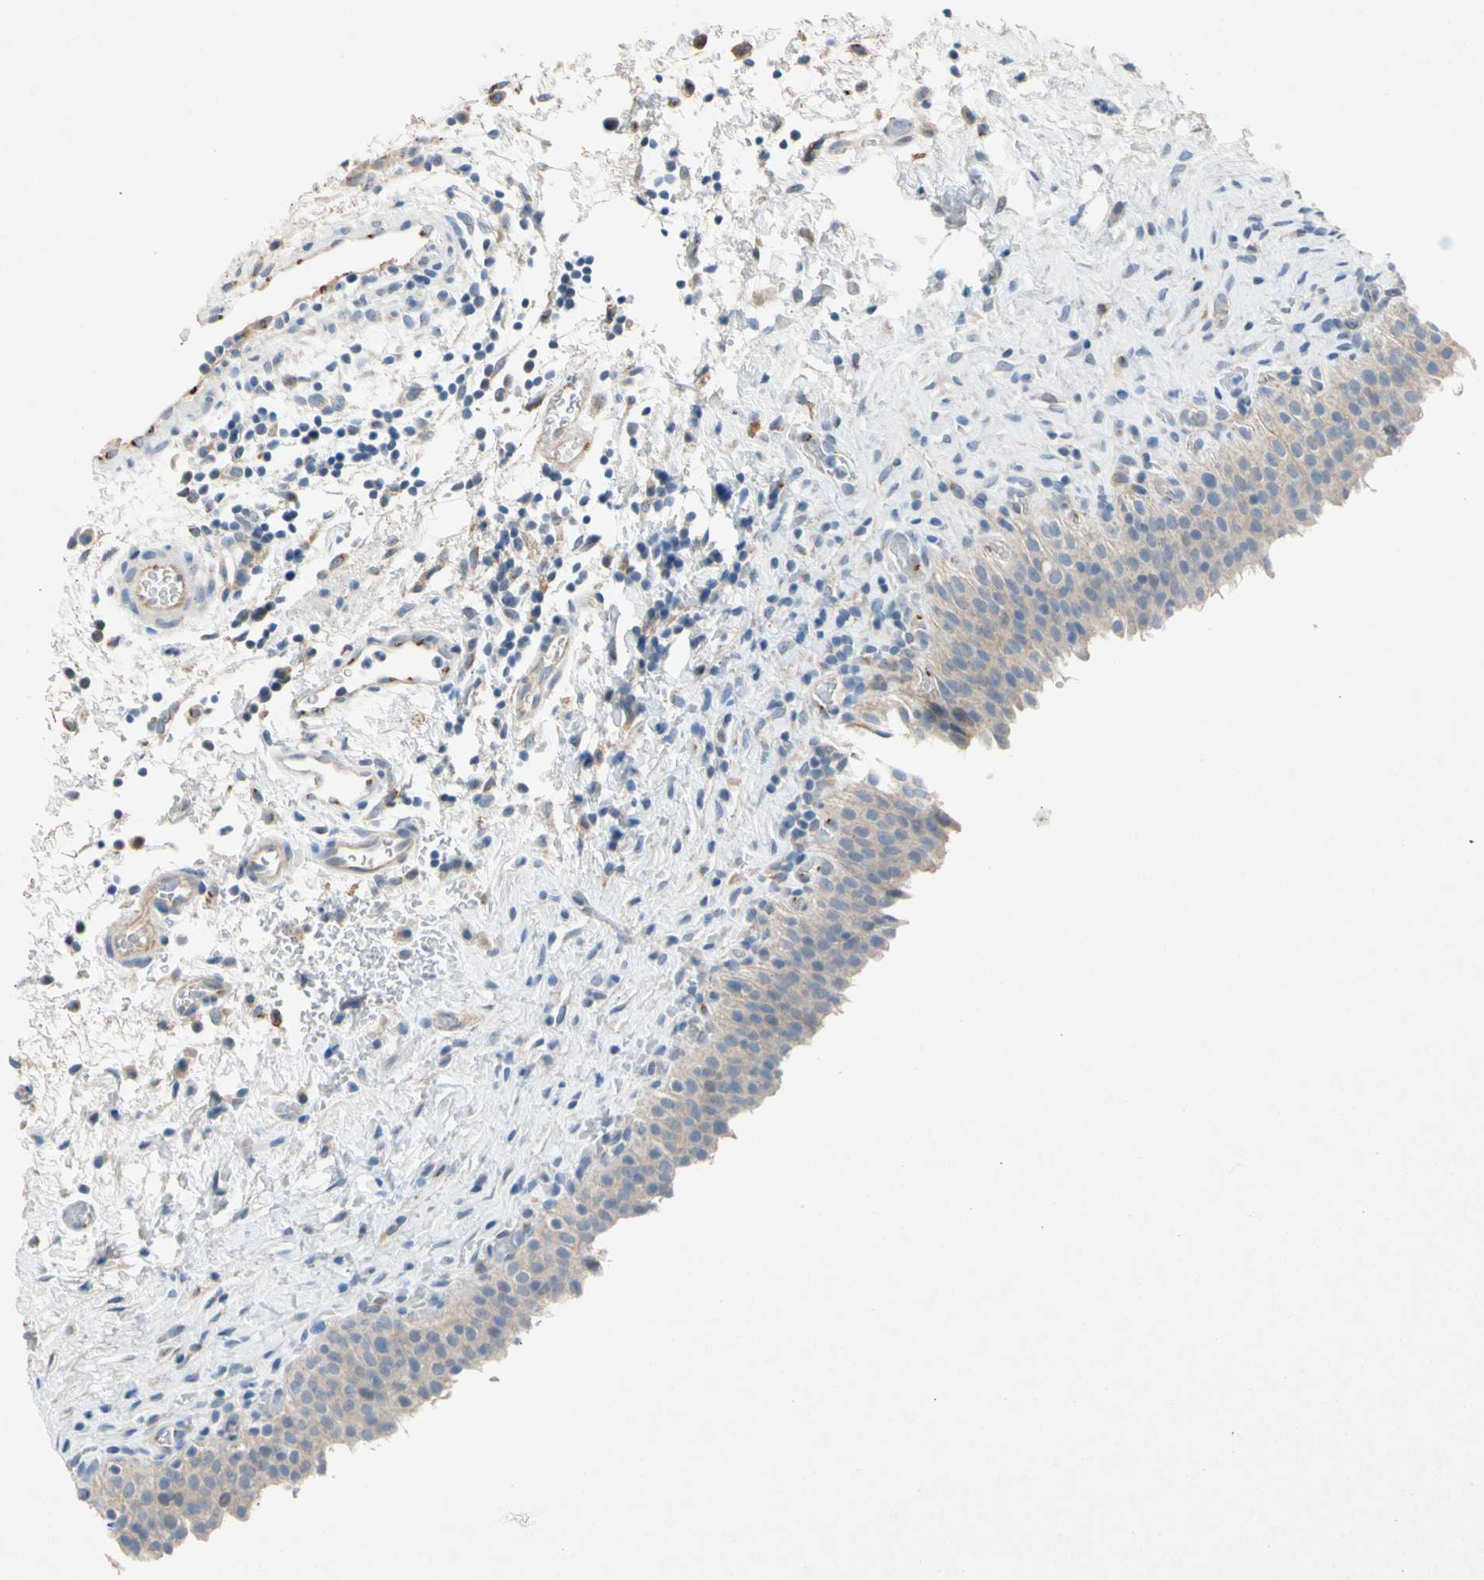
{"staining": {"intensity": "weak", "quantity": "25%-75%", "location": "cytoplasmic/membranous"}, "tissue": "urinary bladder", "cell_type": "Urothelial cells", "image_type": "normal", "snomed": [{"axis": "morphology", "description": "Normal tissue, NOS"}, {"axis": "topography", "description": "Urinary bladder"}], "caption": "A micrograph showing weak cytoplasmic/membranous staining in approximately 25%-75% of urothelial cells in unremarkable urinary bladder, as visualized by brown immunohistochemical staining.", "gene": "GASK1B", "patient": {"sex": "male", "age": 51}}